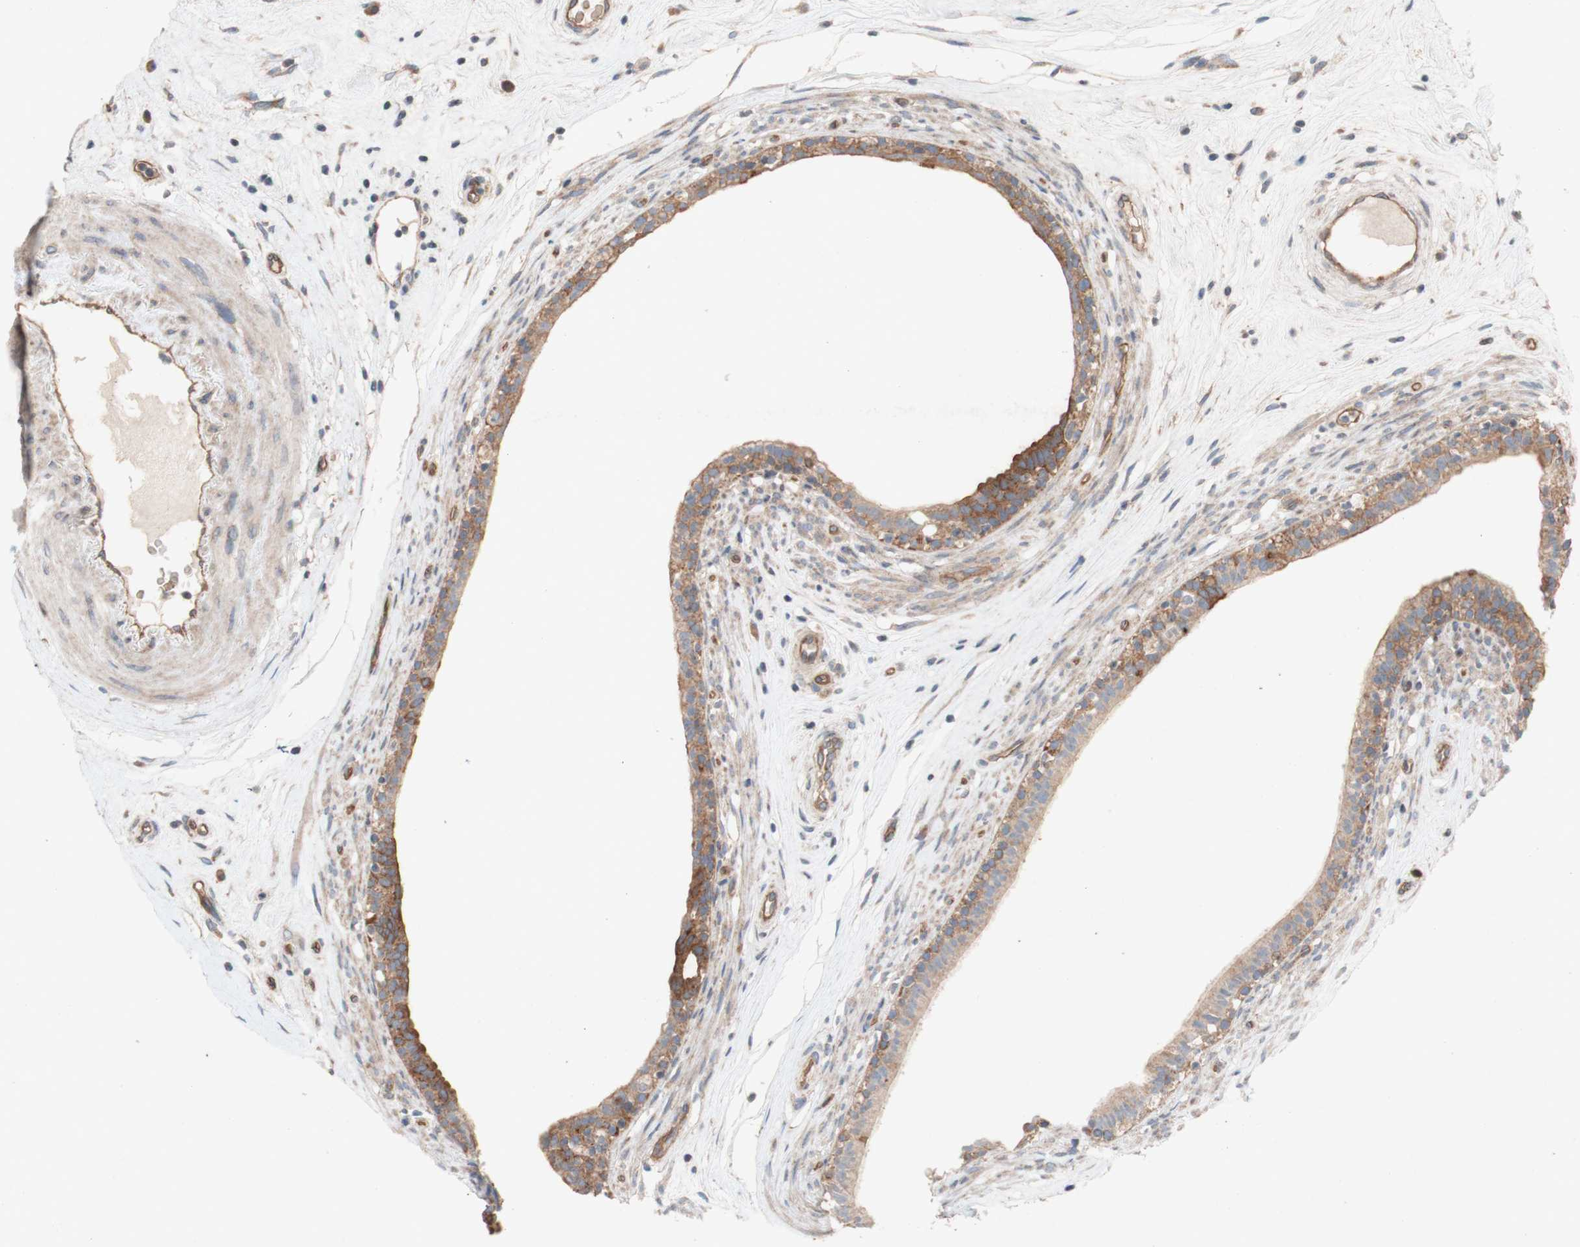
{"staining": {"intensity": "moderate", "quantity": ">75%", "location": "cytoplasmic/membranous"}, "tissue": "epididymis", "cell_type": "Glandular cells", "image_type": "normal", "snomed": [{"axis": "morphology", "description": "Normal tissue, NOS"}, {"axis": "morphology", "description": "Inflammation, NOS"}, {"axis": "topography", "description": "Epididymis"}], "caption": "Immunohistochemical staining of normal human epididymis reveals >75% levels of moderate cytoplasmic/membranous protein expression in approximately >75% of glandular cells. Using DAB (3,3'-diaminobenzidine) (brown) and hematoxylin (blue) stains, captured at high magnification using brightfield microscopy.", "gene": "TST", "patient": {"sex": "male", "age": 84}}